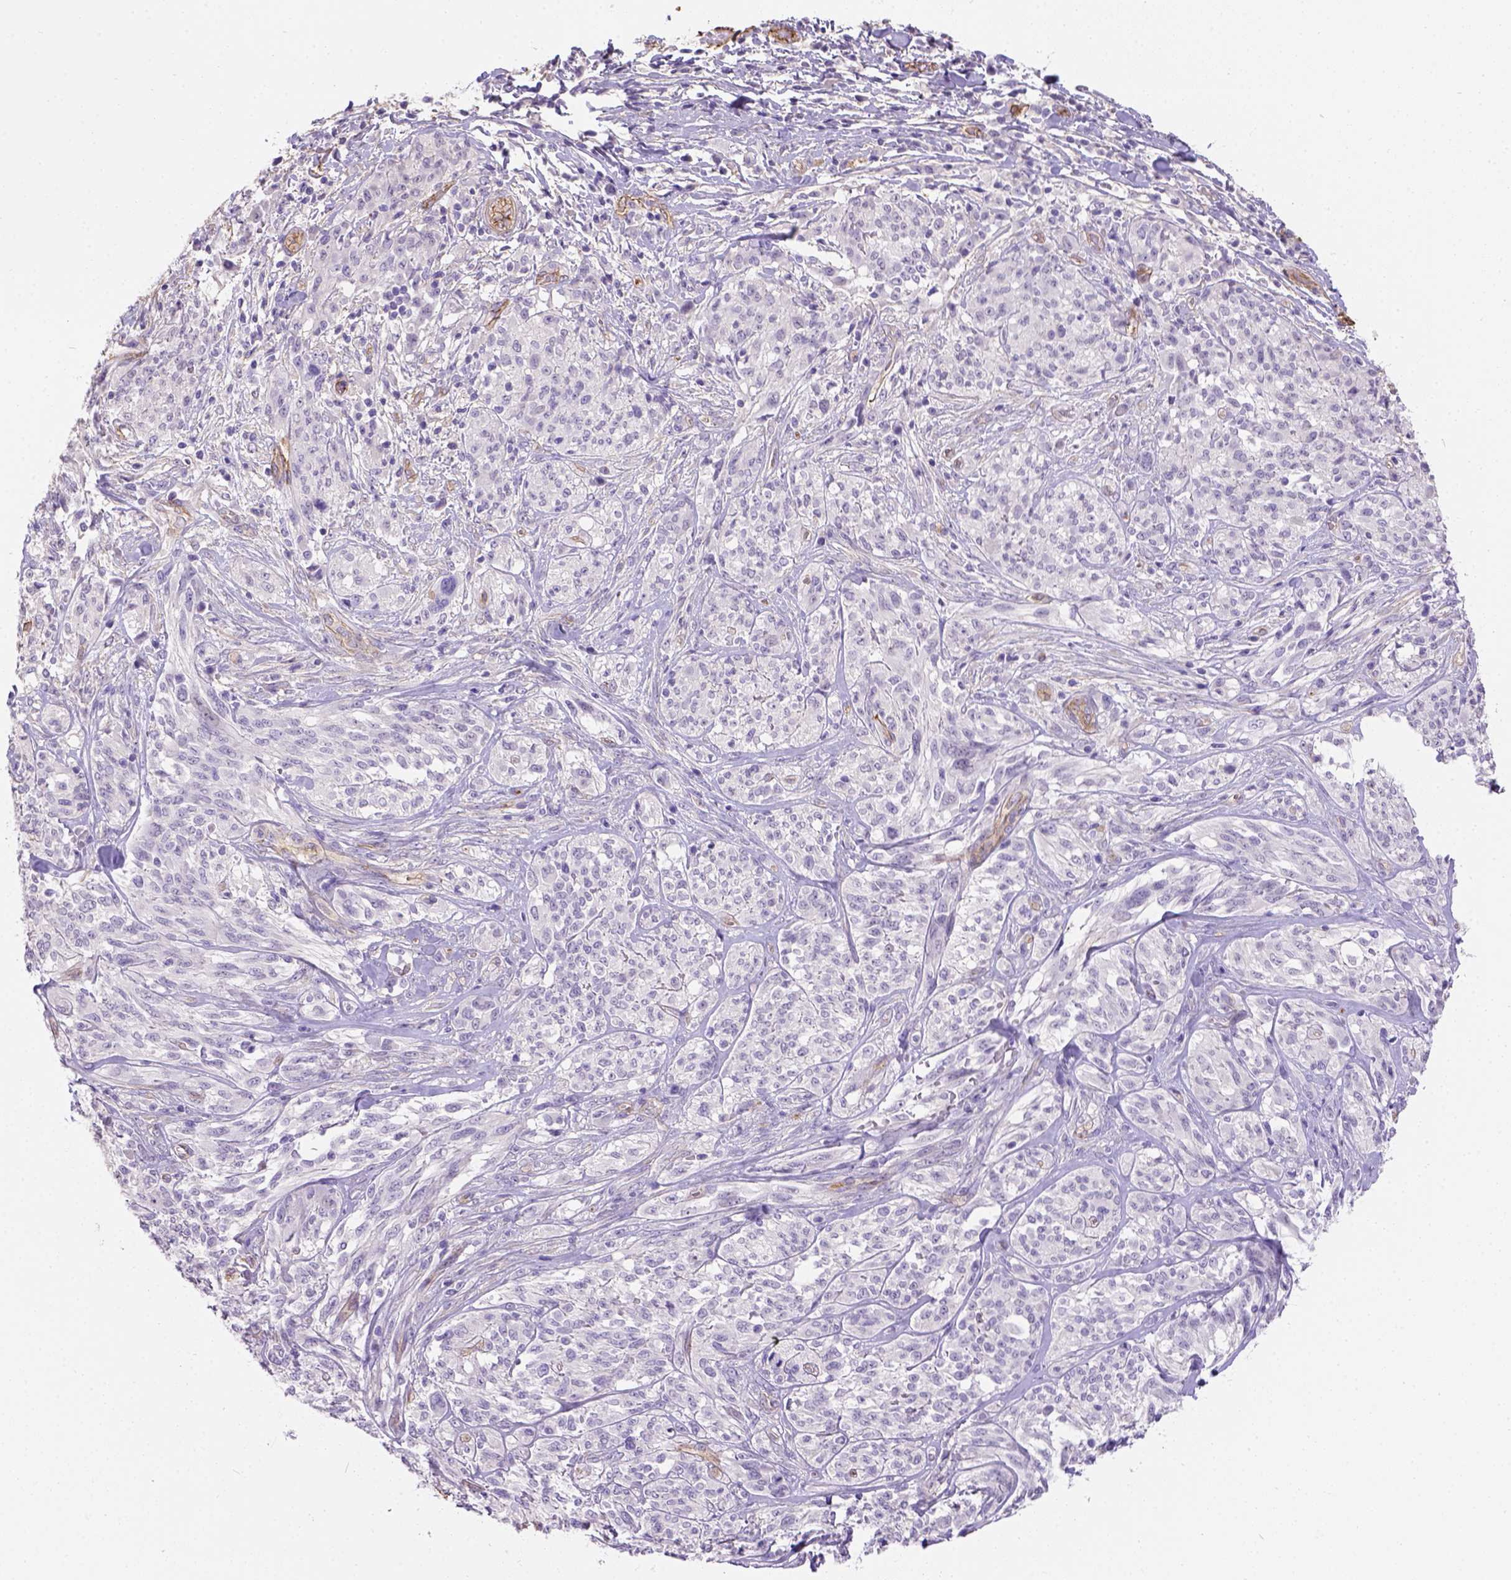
{"staining": {"intensity": "negative", "quantity": "none", "location": "none"}, "tissue": "melanoma", "cell_type": "Tumor cells", "image_type": "cancer", "snomed": [{"axis": "morphology", "description": "Malignant melanoma, NOS"}, {"axis": "topography", "description": "Skin"}], "caption": "The image demonstrates no significant staining in tumor cells of melanoma. Brightfield microscopy of immunohistochemistry (IHC) stained with DAB (brown) and hematoxylin (blue), captured at high magnification.", "gene": "PHF7", "patient": {"sex": "female", "age": 91}}